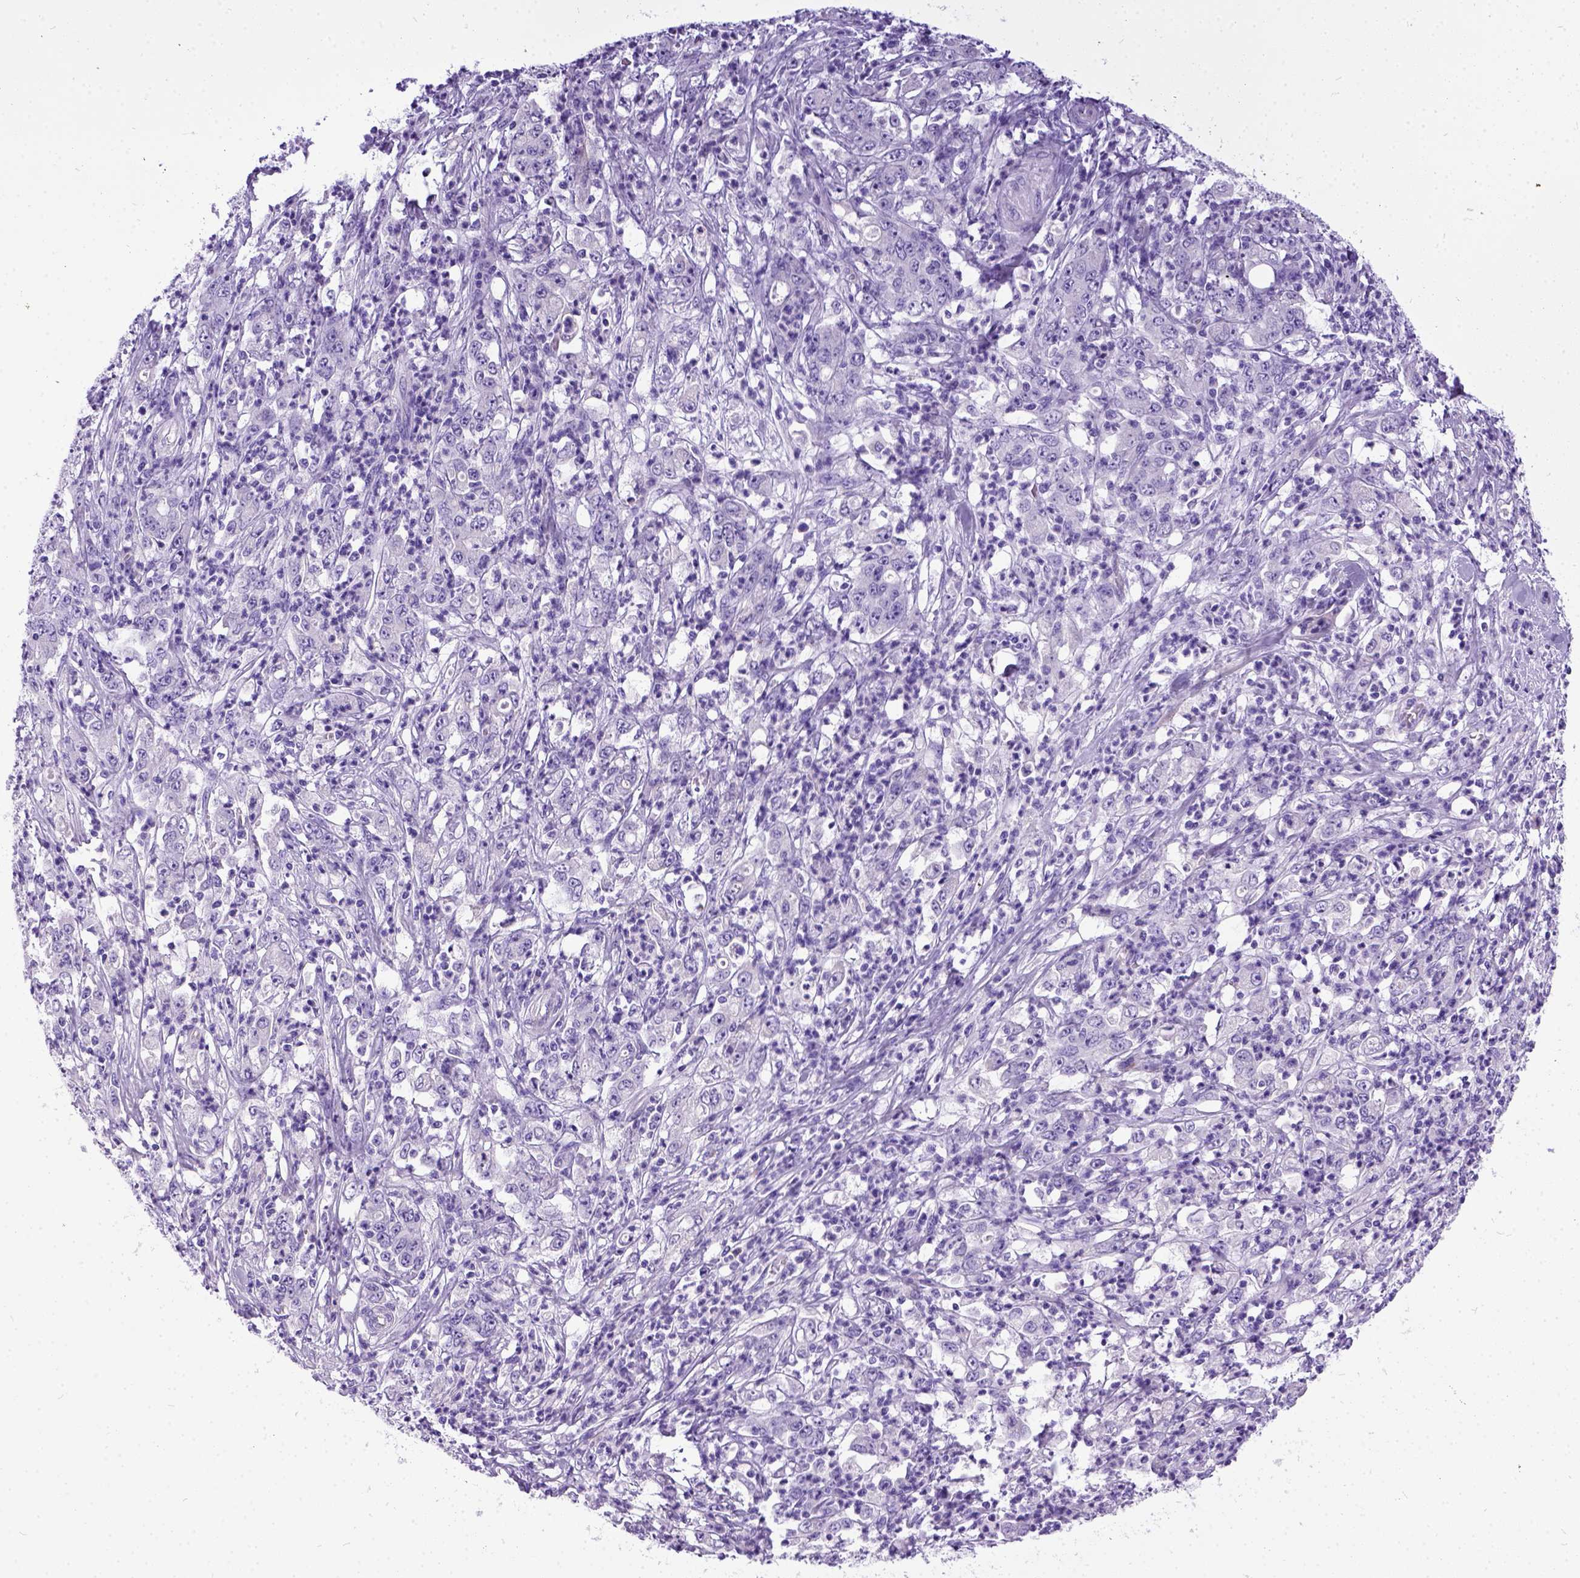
{"staining": {"intensity": "negative", "quantity": "none", "location": "none"}, "tissue": "stomach cancer", "cell_type": "Tumor cells", "image_type": "cancer", "snomed": [{"axis": "morphology", "description": "Adenocarcinoma, NOS"}, {"axis": "topography", "description": "Stomach, lower"}], "caption": "The photomicrograph shows no significant staining in tumor cells of stomach cancer (adenocarcinoma).", "gene": "IGF2", "patient": {"sex": "female", "age": 71}}